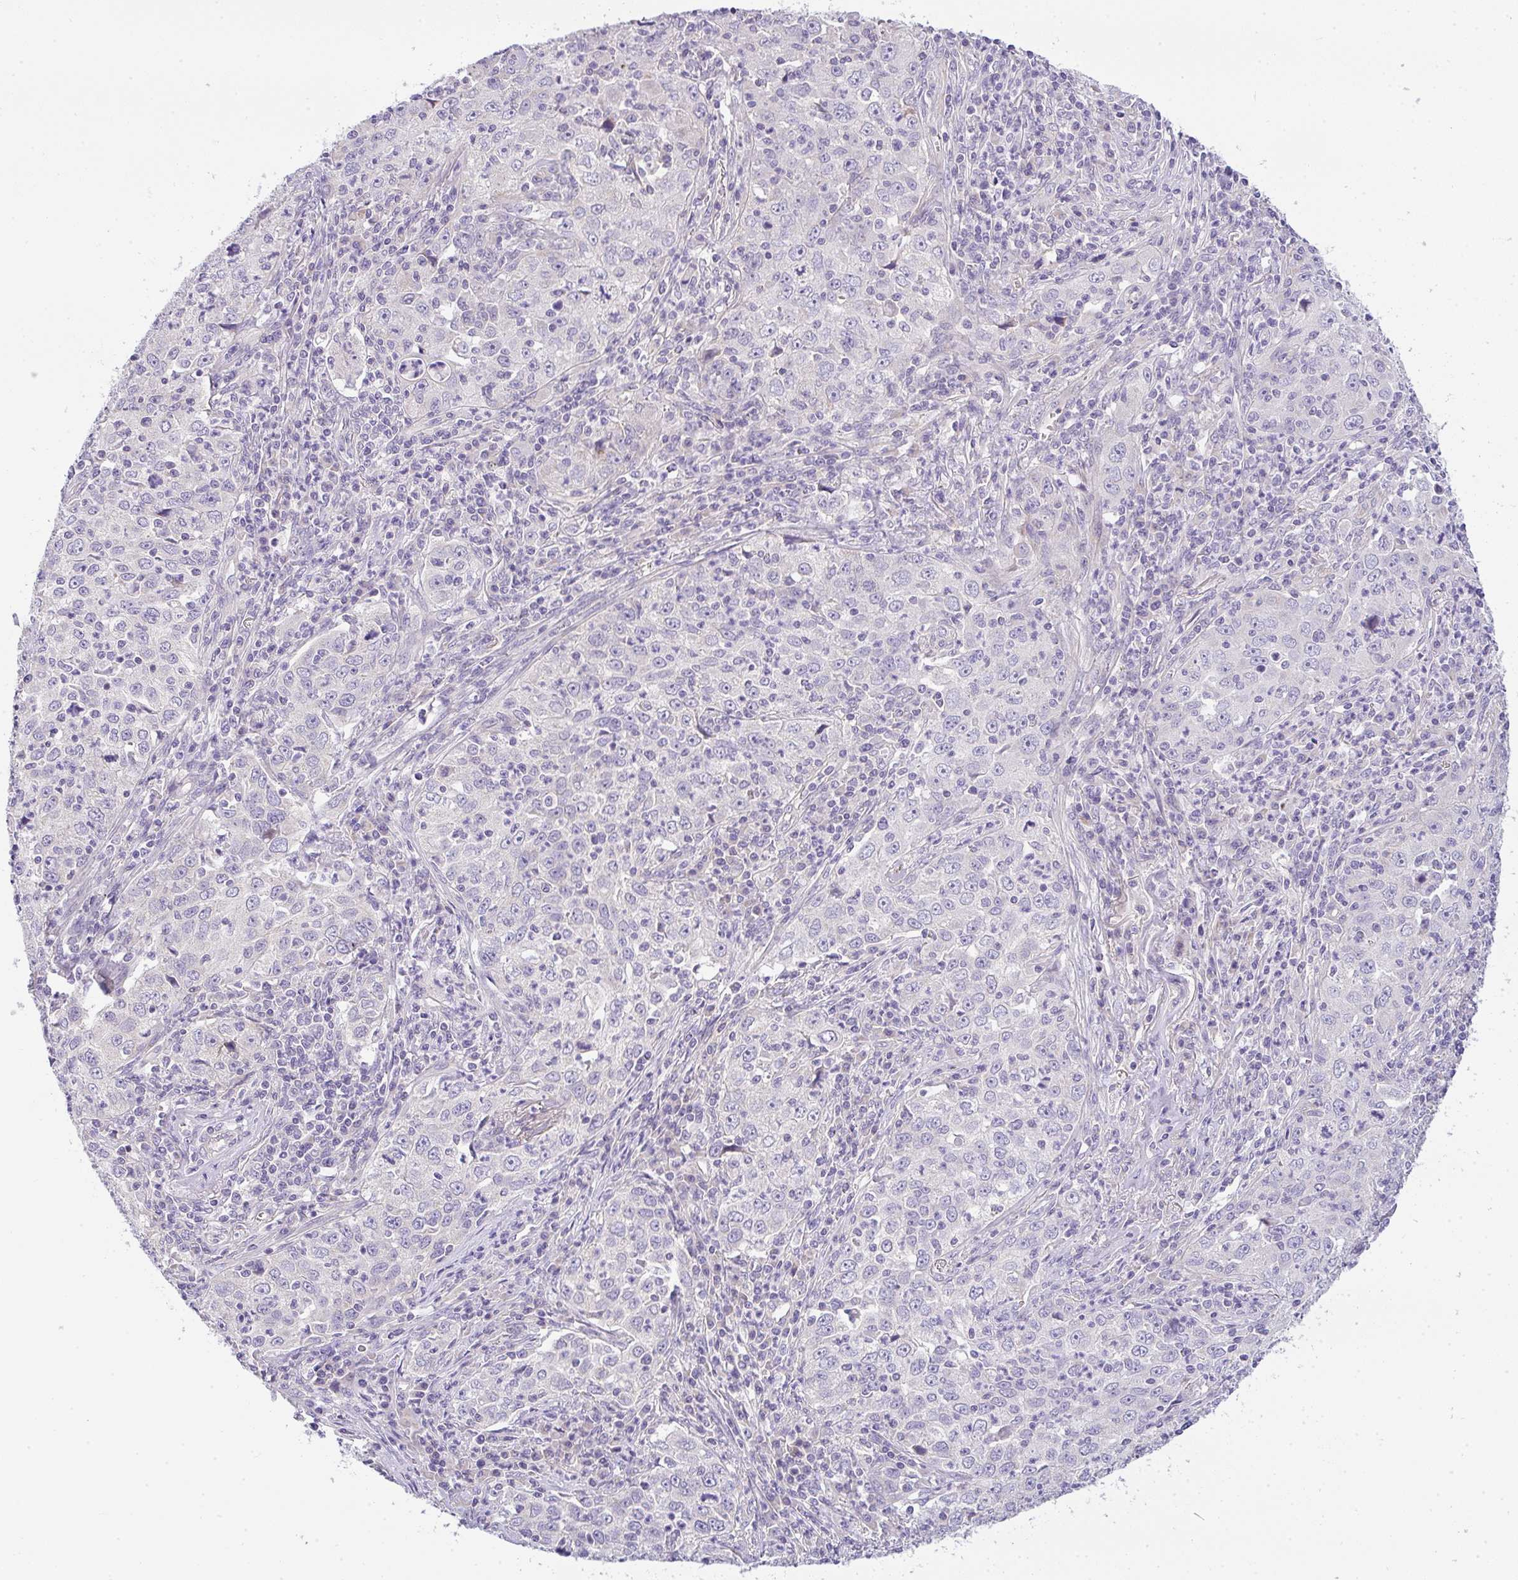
{"staining": {"intensity": "negative", "quantity": "none", "location": "none"}, "tissue": "lung cancer", "cell_type": "Tumor cells", "image_type": "cancer", "snomed": [{"axis": "morphology", "description": "Squamous cell carcinoma, NOS"}, {"axis": "topography", "description": "Lung"}], "caption": "Squamous cell carcinoma (lung) was stained to show a protein in brown. There is no significant expression in tumor cells.", "gene": "FILIP1", "patient": {"sex": "male", "age": 71}}